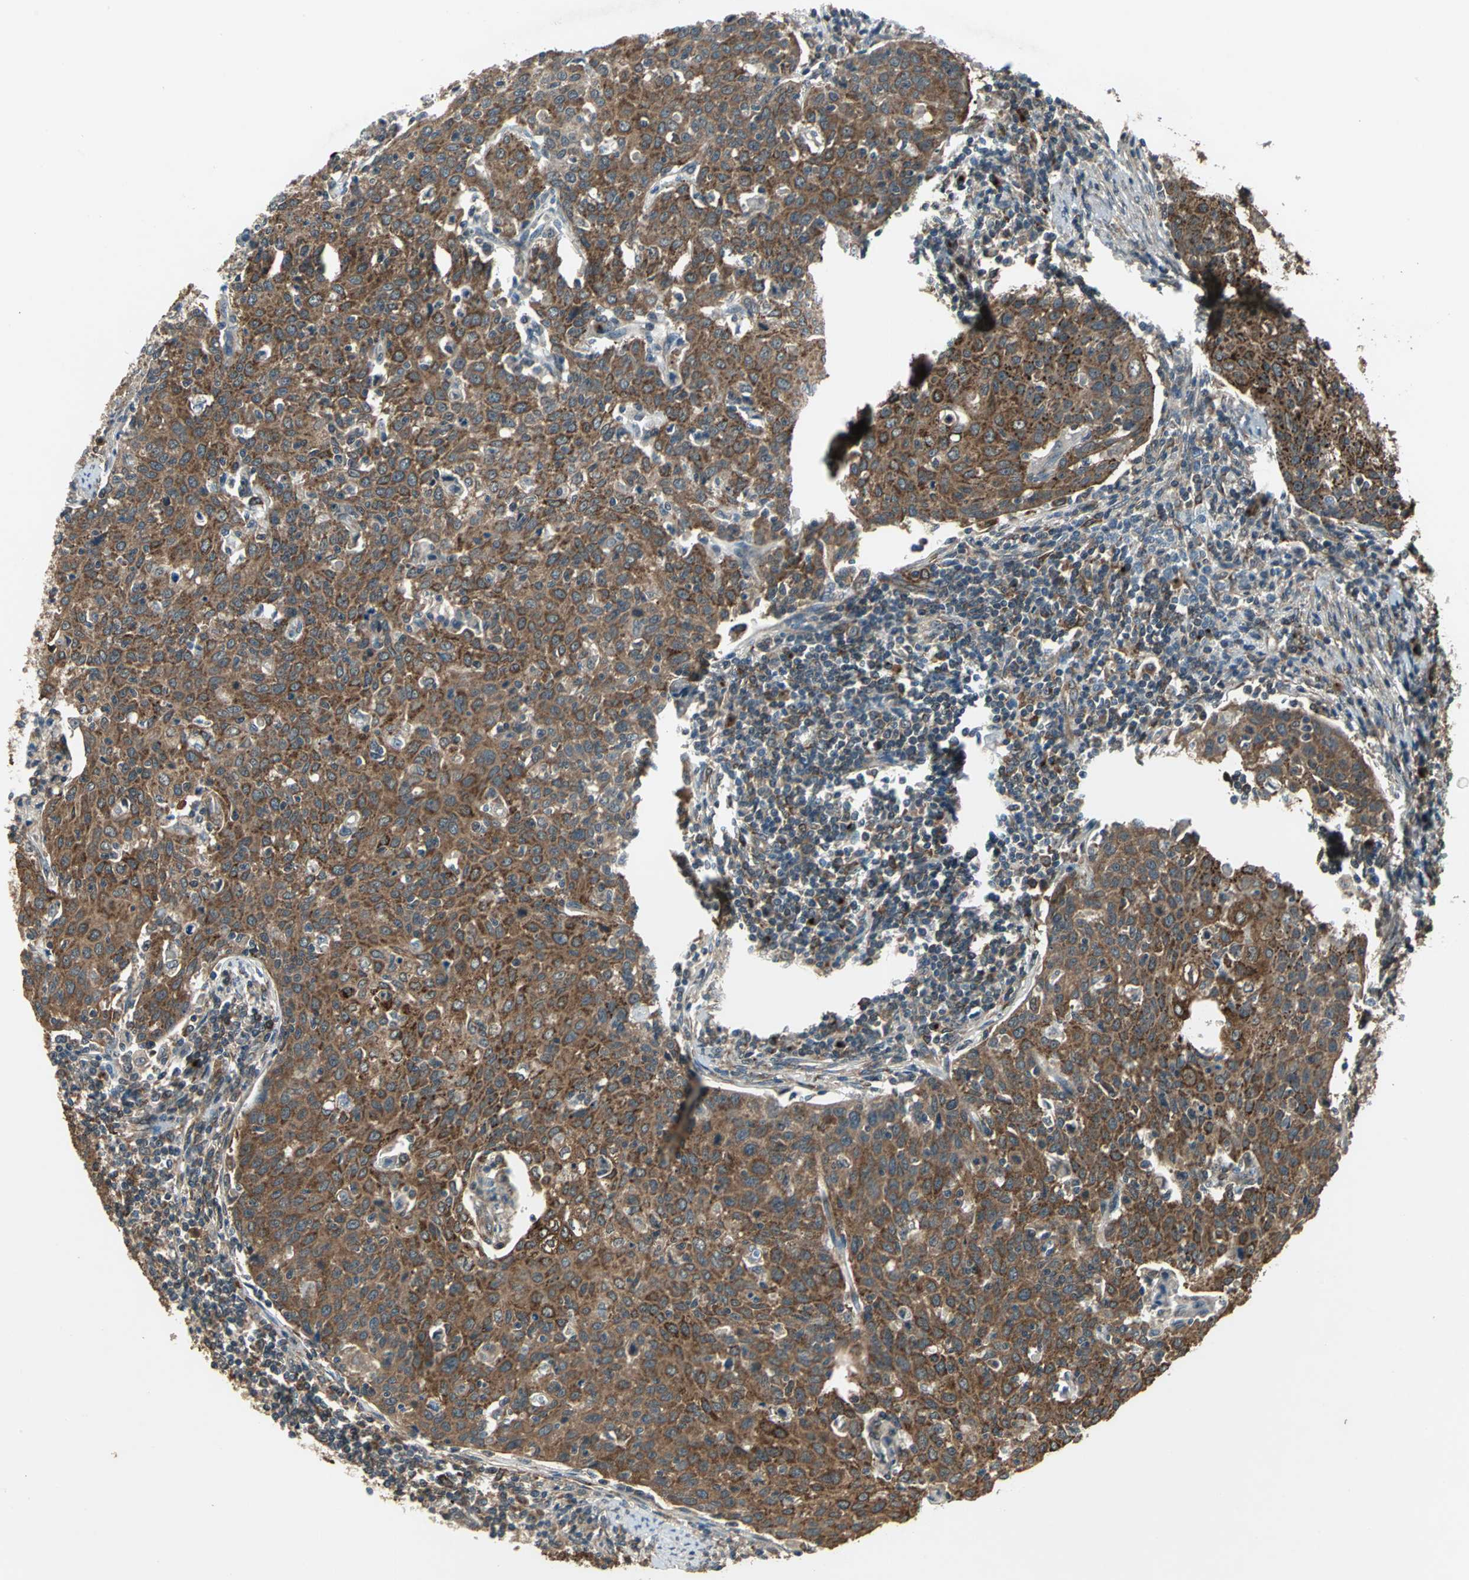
{"staining": {"intensity": "strong", "quantity": ">75%", "location": "cytoplasmic/membranous"}, "tissue": "cervical cancer", "cell_type": "Tumor cells", "image_type": "cancer", "snomed": [{"axis": "morphology", "description": "Squamous cell carcinoma, NOS"}, {"axis": "topography", "description": "Cervix"}], "caption": "Protein staining of cervical cancer (squamous cell carcinoma) tissue demonstrates strong cytoplasmic/membranous expression in about >75% of tumor cells. Nuclei are stained in blue.", "gene": "NFKBIE", "patient": {"sex": "female", "age": 38}}